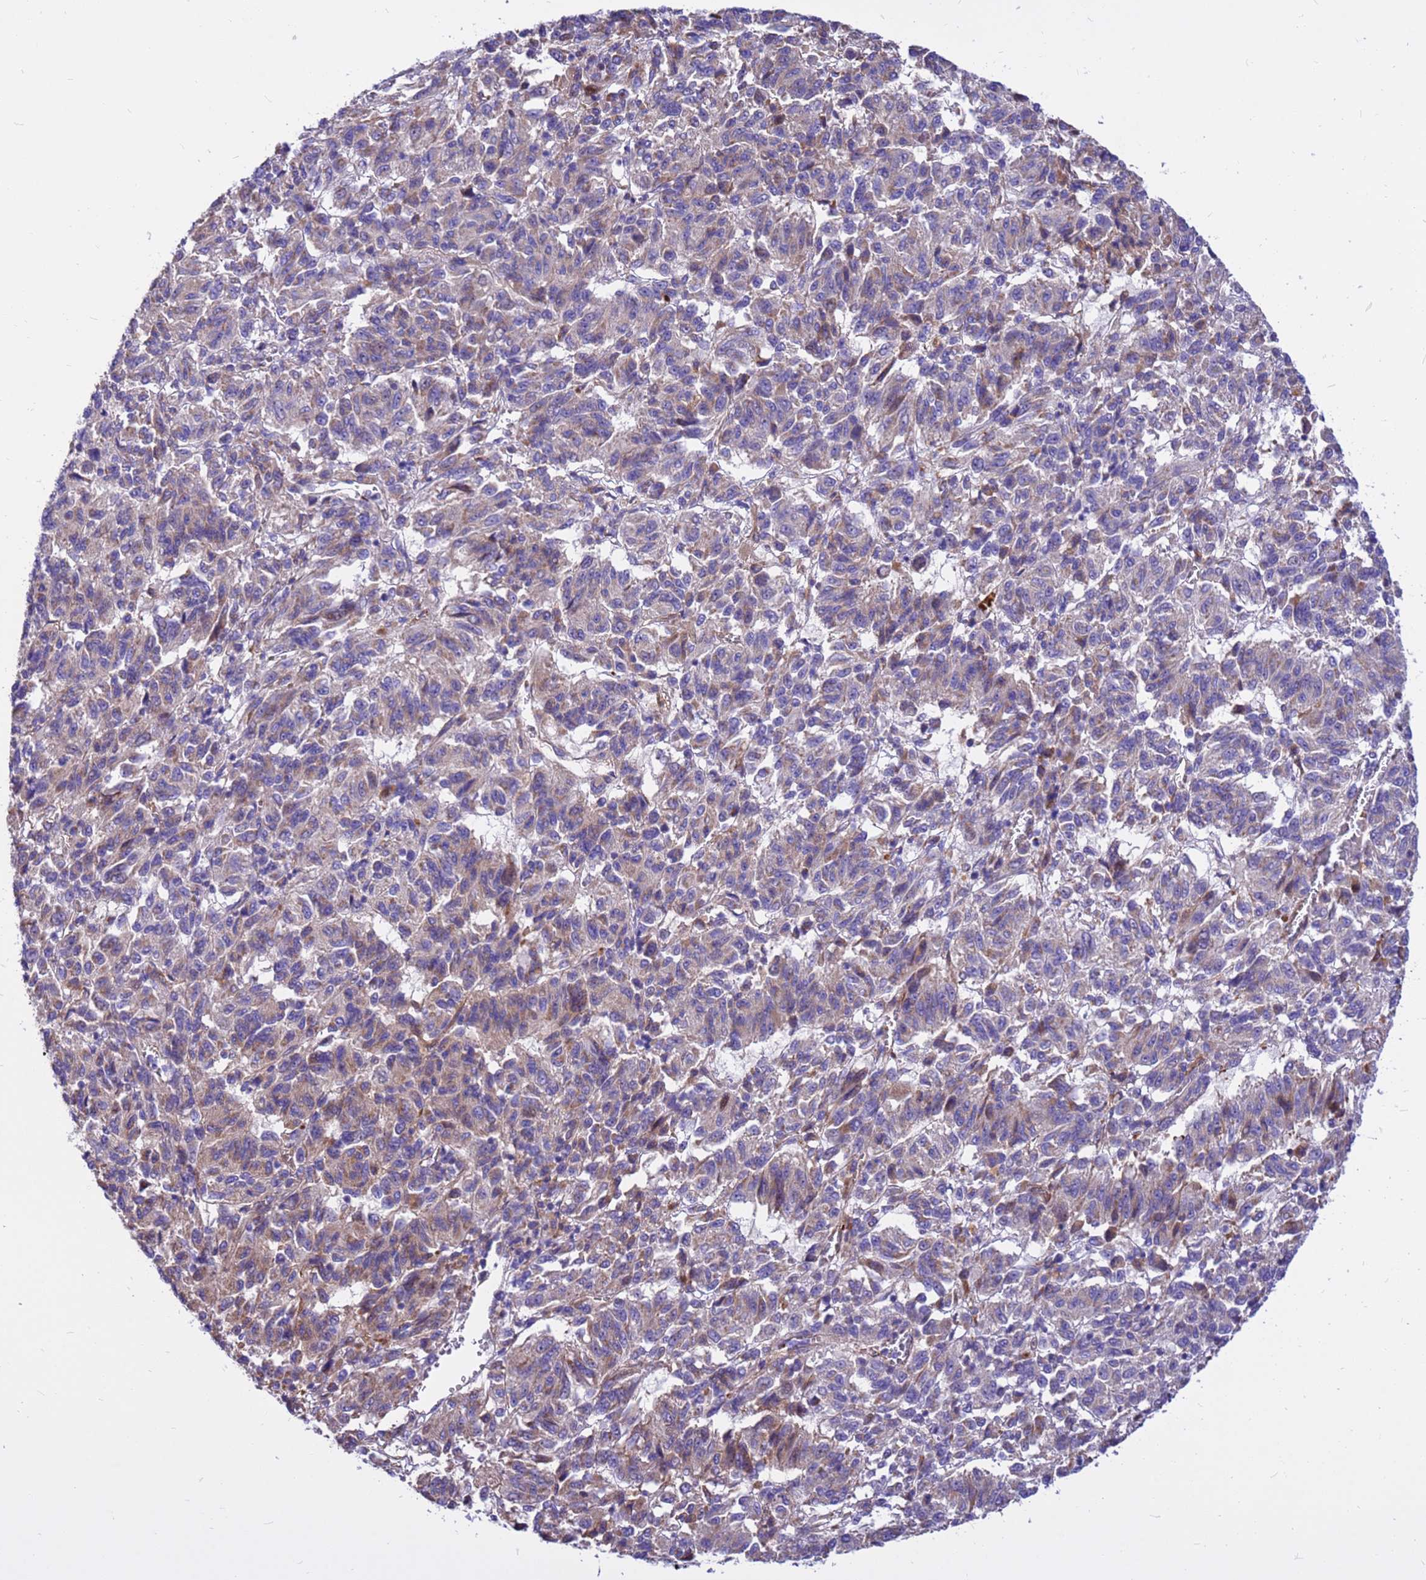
{"staining": {"intensity": "weak", "quantity": "25%-75%", "location": "cytoplasmic/membranous"}, "tissue": "melanoma", "cell_type": "Tumor cells", "image_type": "cancer", "snomed": [{"axis": "morphology", "description": "Malignant melanoma, Metastatic site"}, {"axis": "topography", "description": "Lung"}], "caption": "Immunohistochemical staining of human malignant melanoma (metastatic site) shows low levels of weak cytoplasmic/membranous positivity in approximately 25%-75% of tumor cells. Using DAB (3,3'-diaminobenzidine) (brown) and hematoxylin (blue) stains, captured at high magnification using brightfield microscopy.", "gene": "CRHBP", "patient": {"sex": "male", "age": 64}}